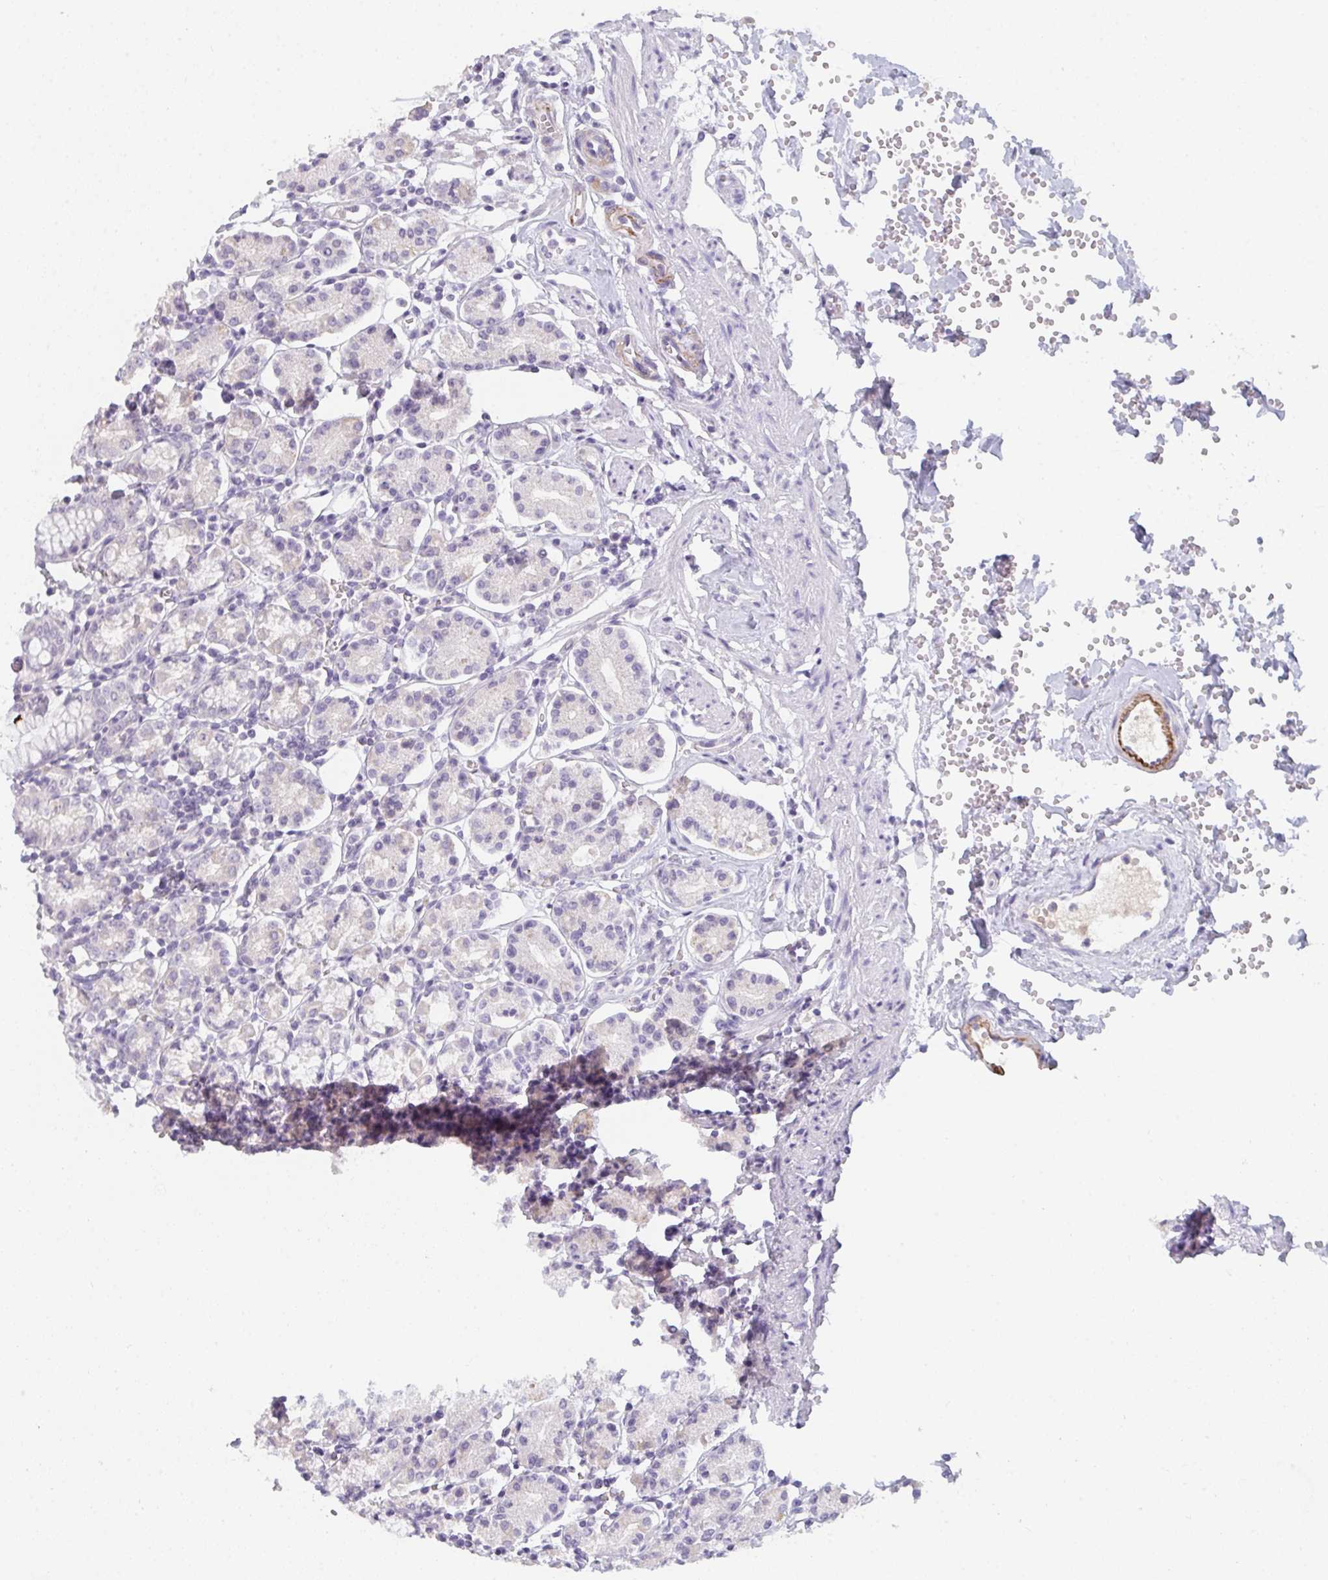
{"staining": {"intensity": "weak", "quantity": "<25%", "location": "cytoplasmic/membranous"}, "tissue": "stomach", "cell_type": "Glandular cells", "image_type": "normal", "snomed": [{"axis": "morphology", "description": "Normal tissue, NOS"}, {"axis": "topography", "description": "Stomach"}], "caption": "DAB immunohistochemical staining of normal human stomach shows no significant expression in glandular cells.", "gene": "C1QTNF8", "patient": {"sex": "female", "age": 62}}